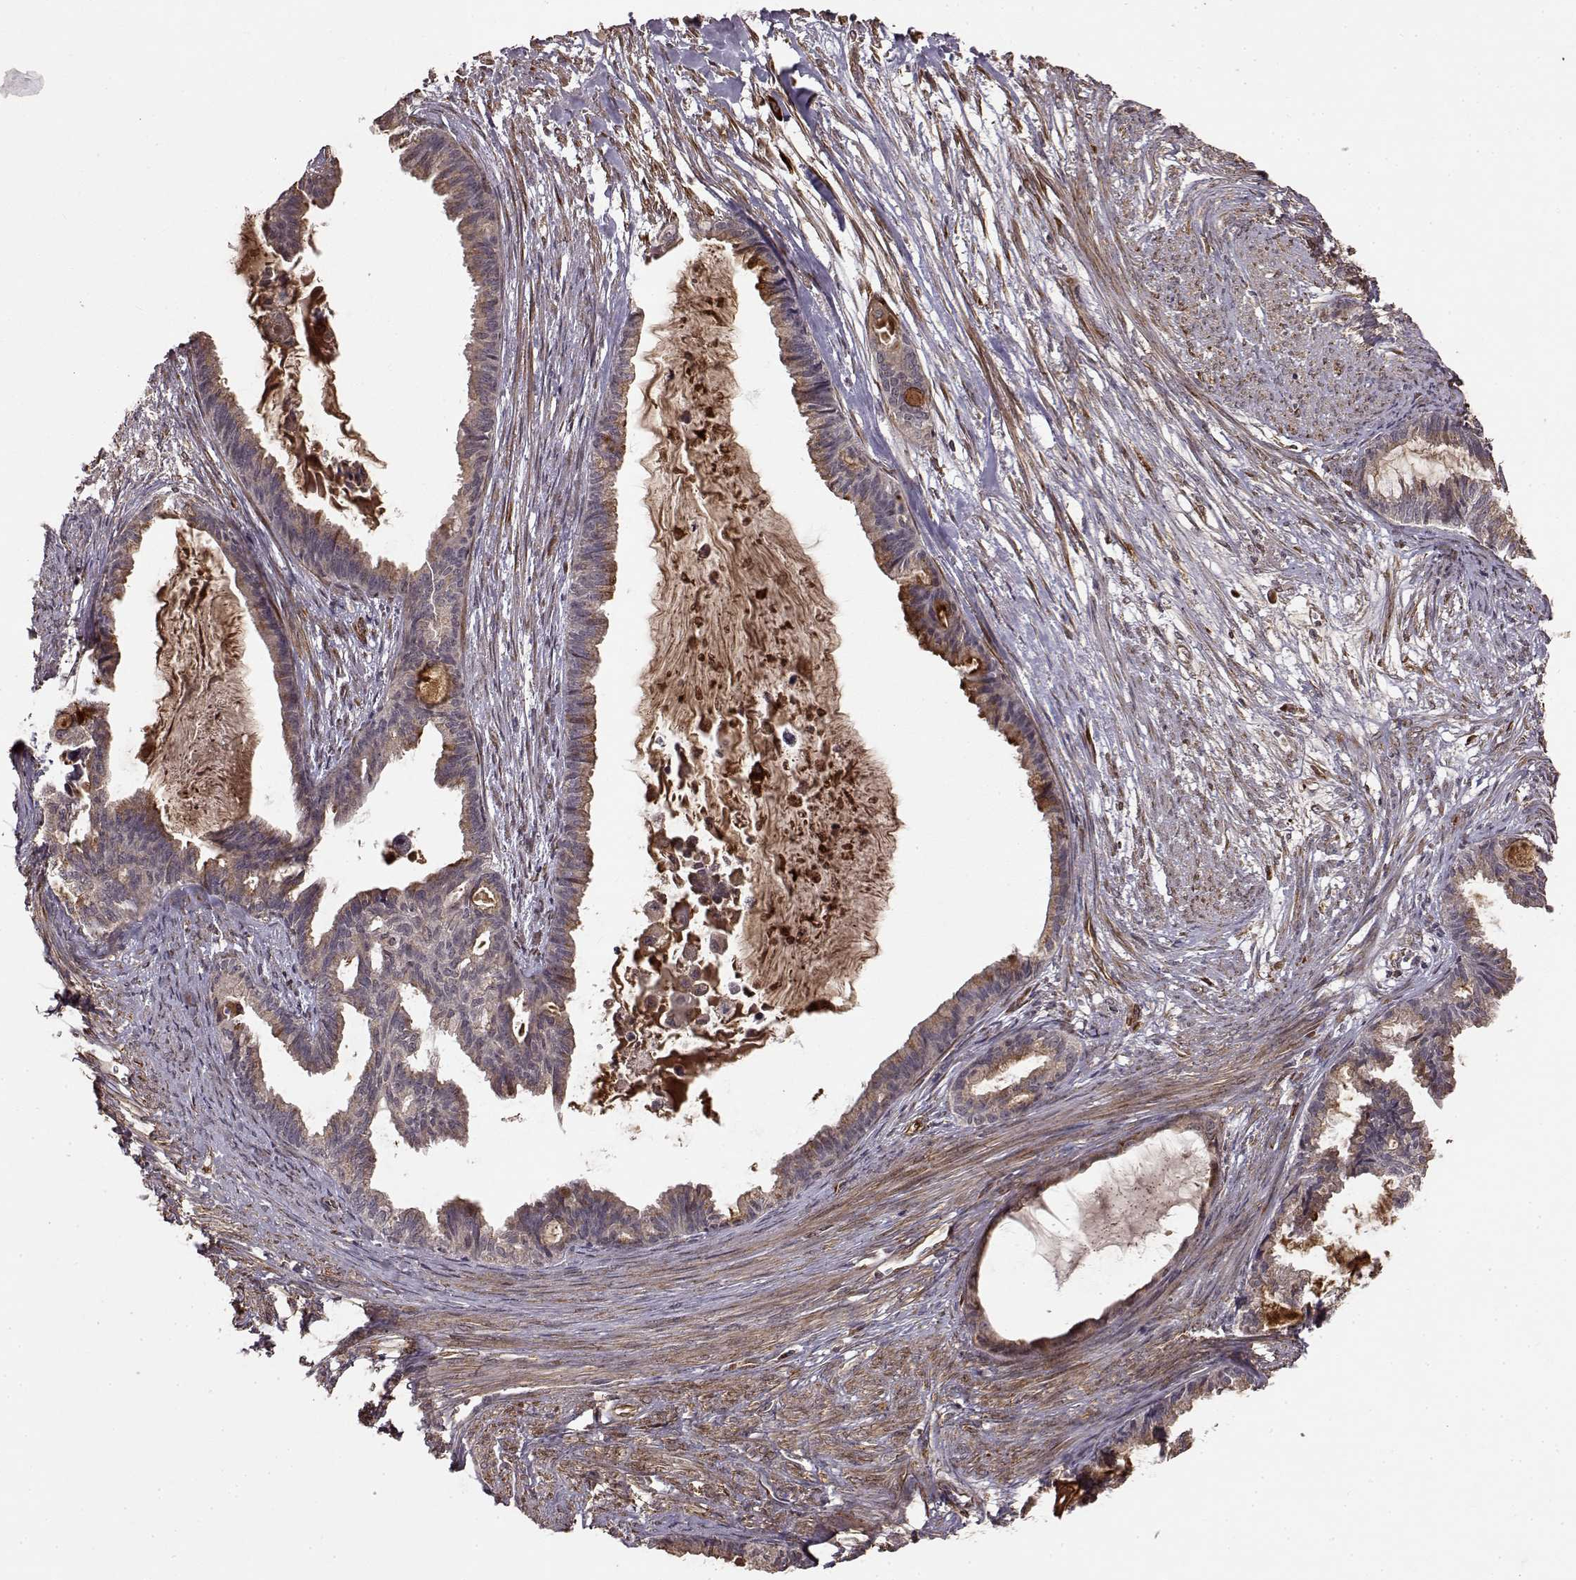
{"staining": {"intensity": "moderate", "quantity": "<25%", "location": "cytoplasmic/membranous"}, "tissue": "endometrial cancer", "cell_type": "Tumor cells", "image_type": "cancer", "snomed": [{"axis": "morphology", "description": "Adenocarcinoma, NOS"}, {"axis": "topography", "description": "Endometrium"}], "caption": "Immunohistochemical staining of adenocarcinoma (endometrial) displays moderate cytoplasmic/membranous protein staining in about <25% of tumor cells.", "gene": "FSTL1", "patient": {"sex": "female", "age": 86}}